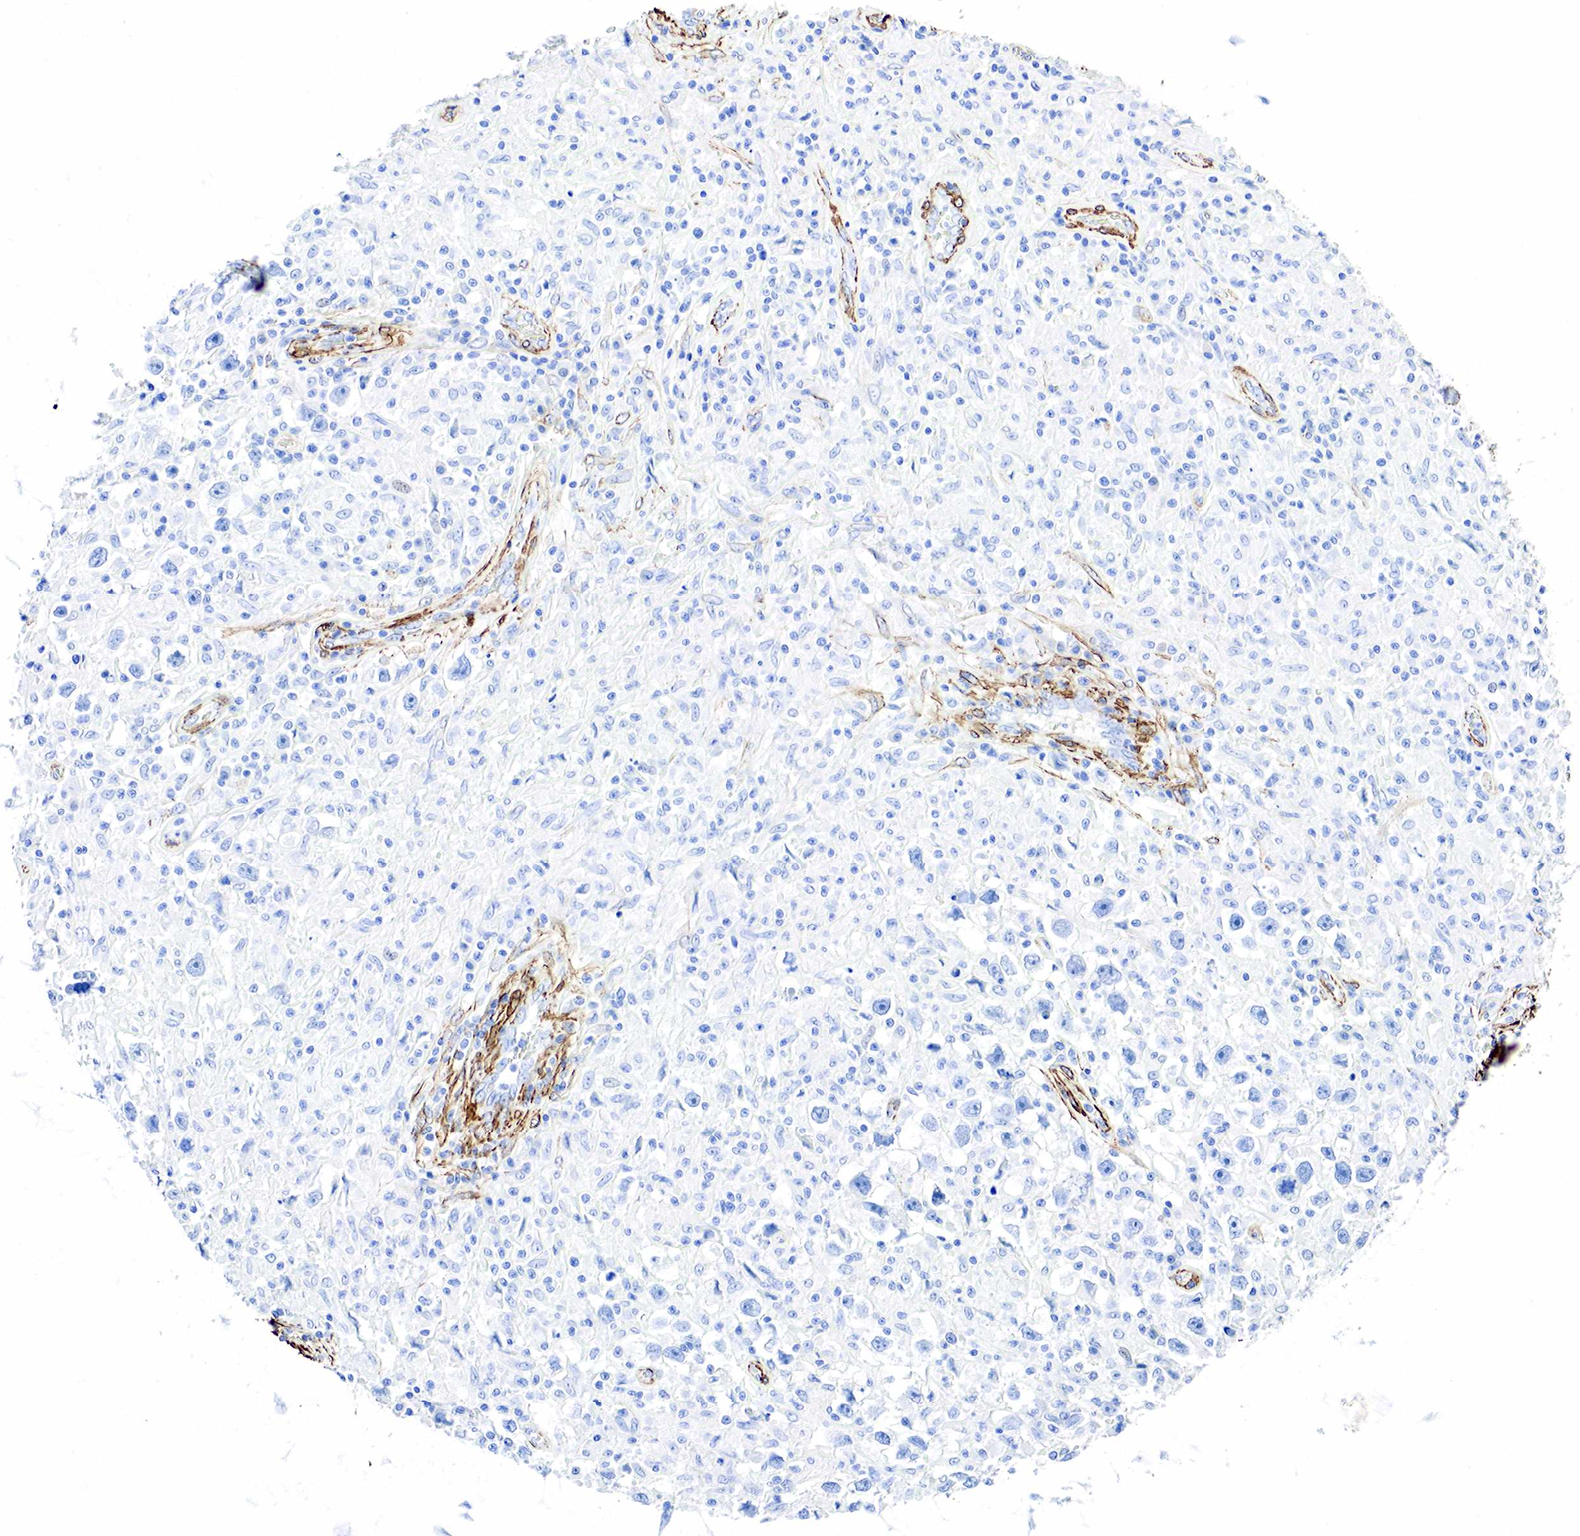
{"staining": {"intensity": "negative", "quantity": "none", "location": "none"}, "tissue": "testis cancer", "cell_type": "Tumor cells", "image_type": "cancer", "snomed": [{"axis": "morphology", "description": "Seminoma, NOS"}, {"axis": "topography", "description": "Testis"}], "caption": "DAB (3,3'-diaminobenzidine) immunohistochemical staining of human testis cancer (seminoma) demonstrates no significant expression in tumor cells.", "gene": "ACTA1", "patient": {"sex": "male", "age": 34}}